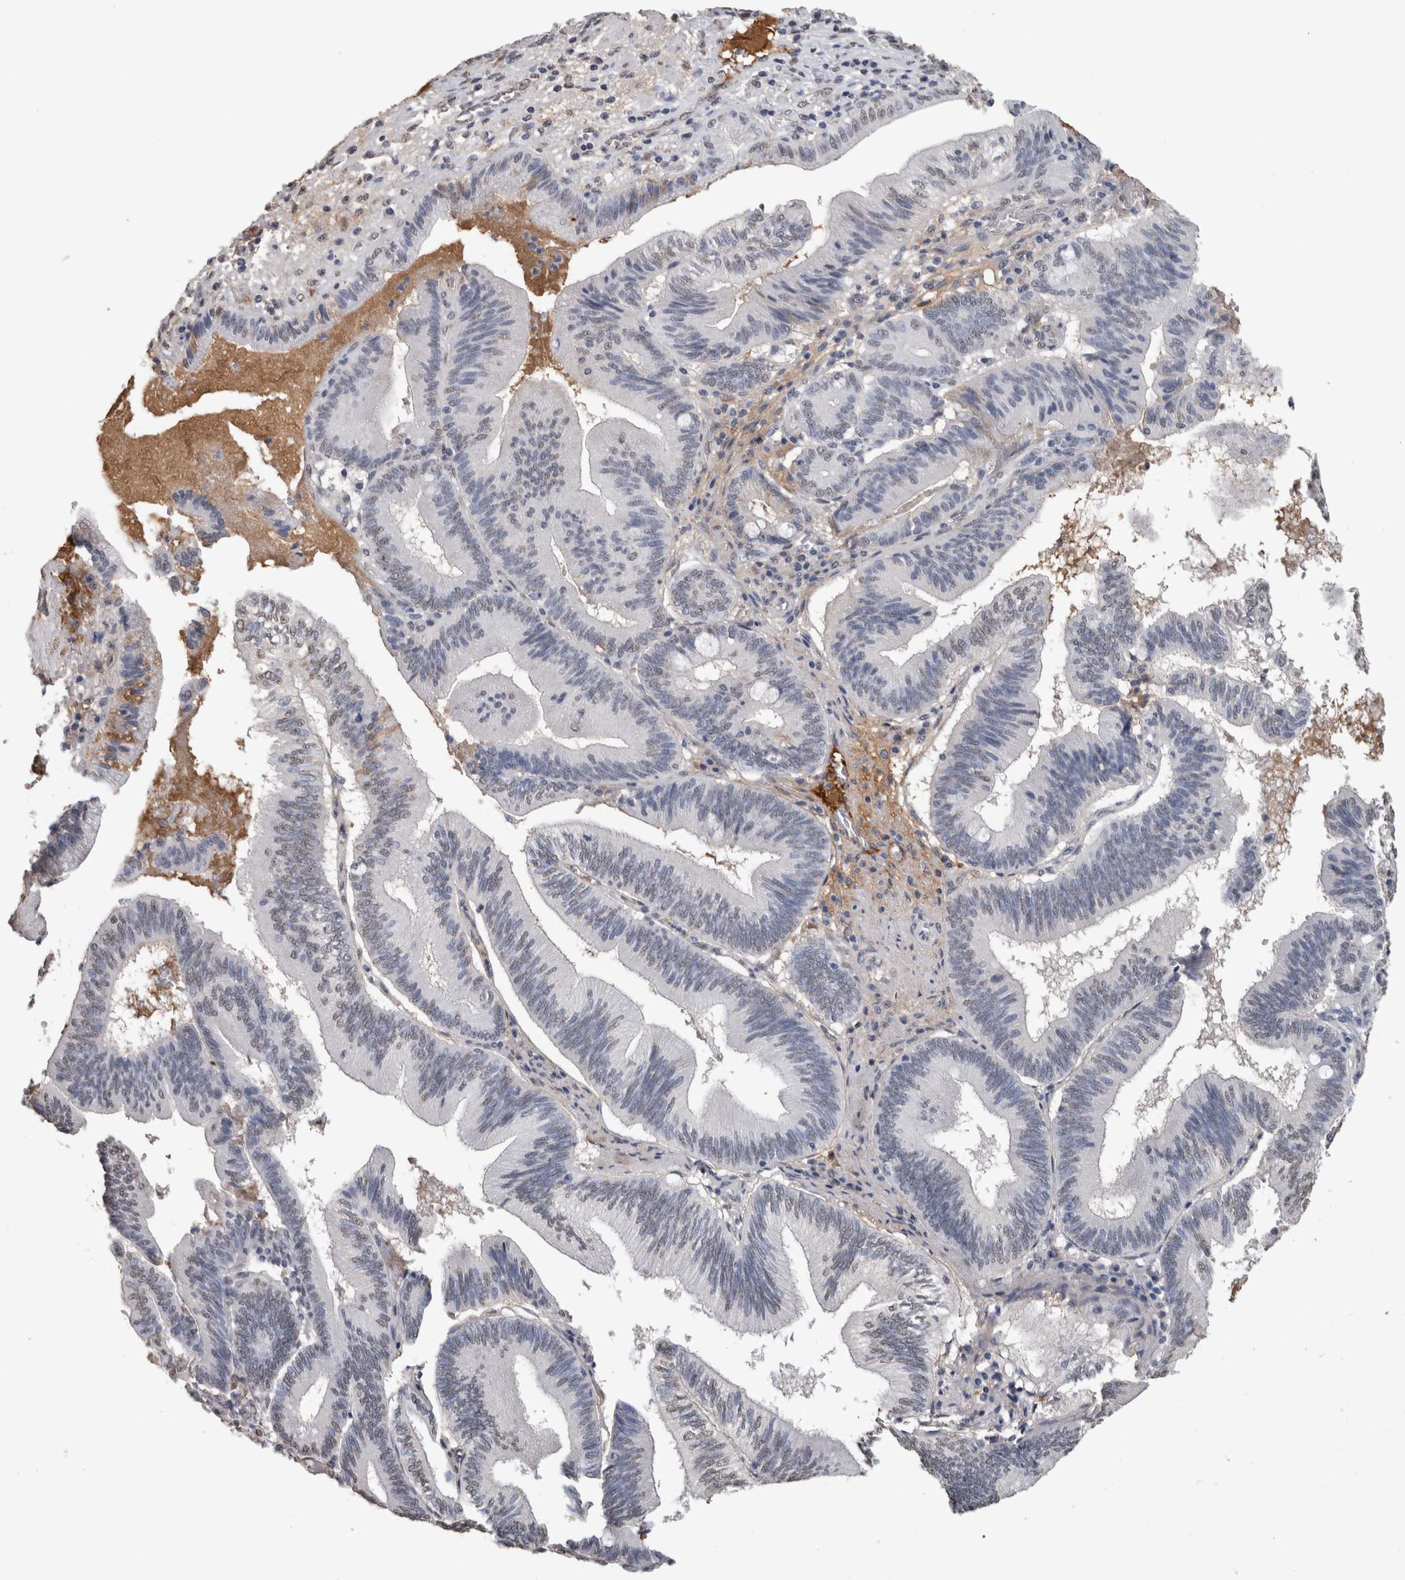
{"staining": {"intensity": "negative", "quantity": "none", "location": "none"}, "tissue": "pancreatic cancer", "cell_type": "Tumor cells", "image_type": "cancer", "snomed": [{"axis": "morphology", "description": "Adenocarcinoma, NOS"}, {"axis": "topography", "description": "Pancreas"}], "caption": "Micrograph shows no significant protein staining in tumor cells of pancreatic adenocarcinoma.", "gene": "LTBP1", "patient": {"sex": "male", "age": 82}}